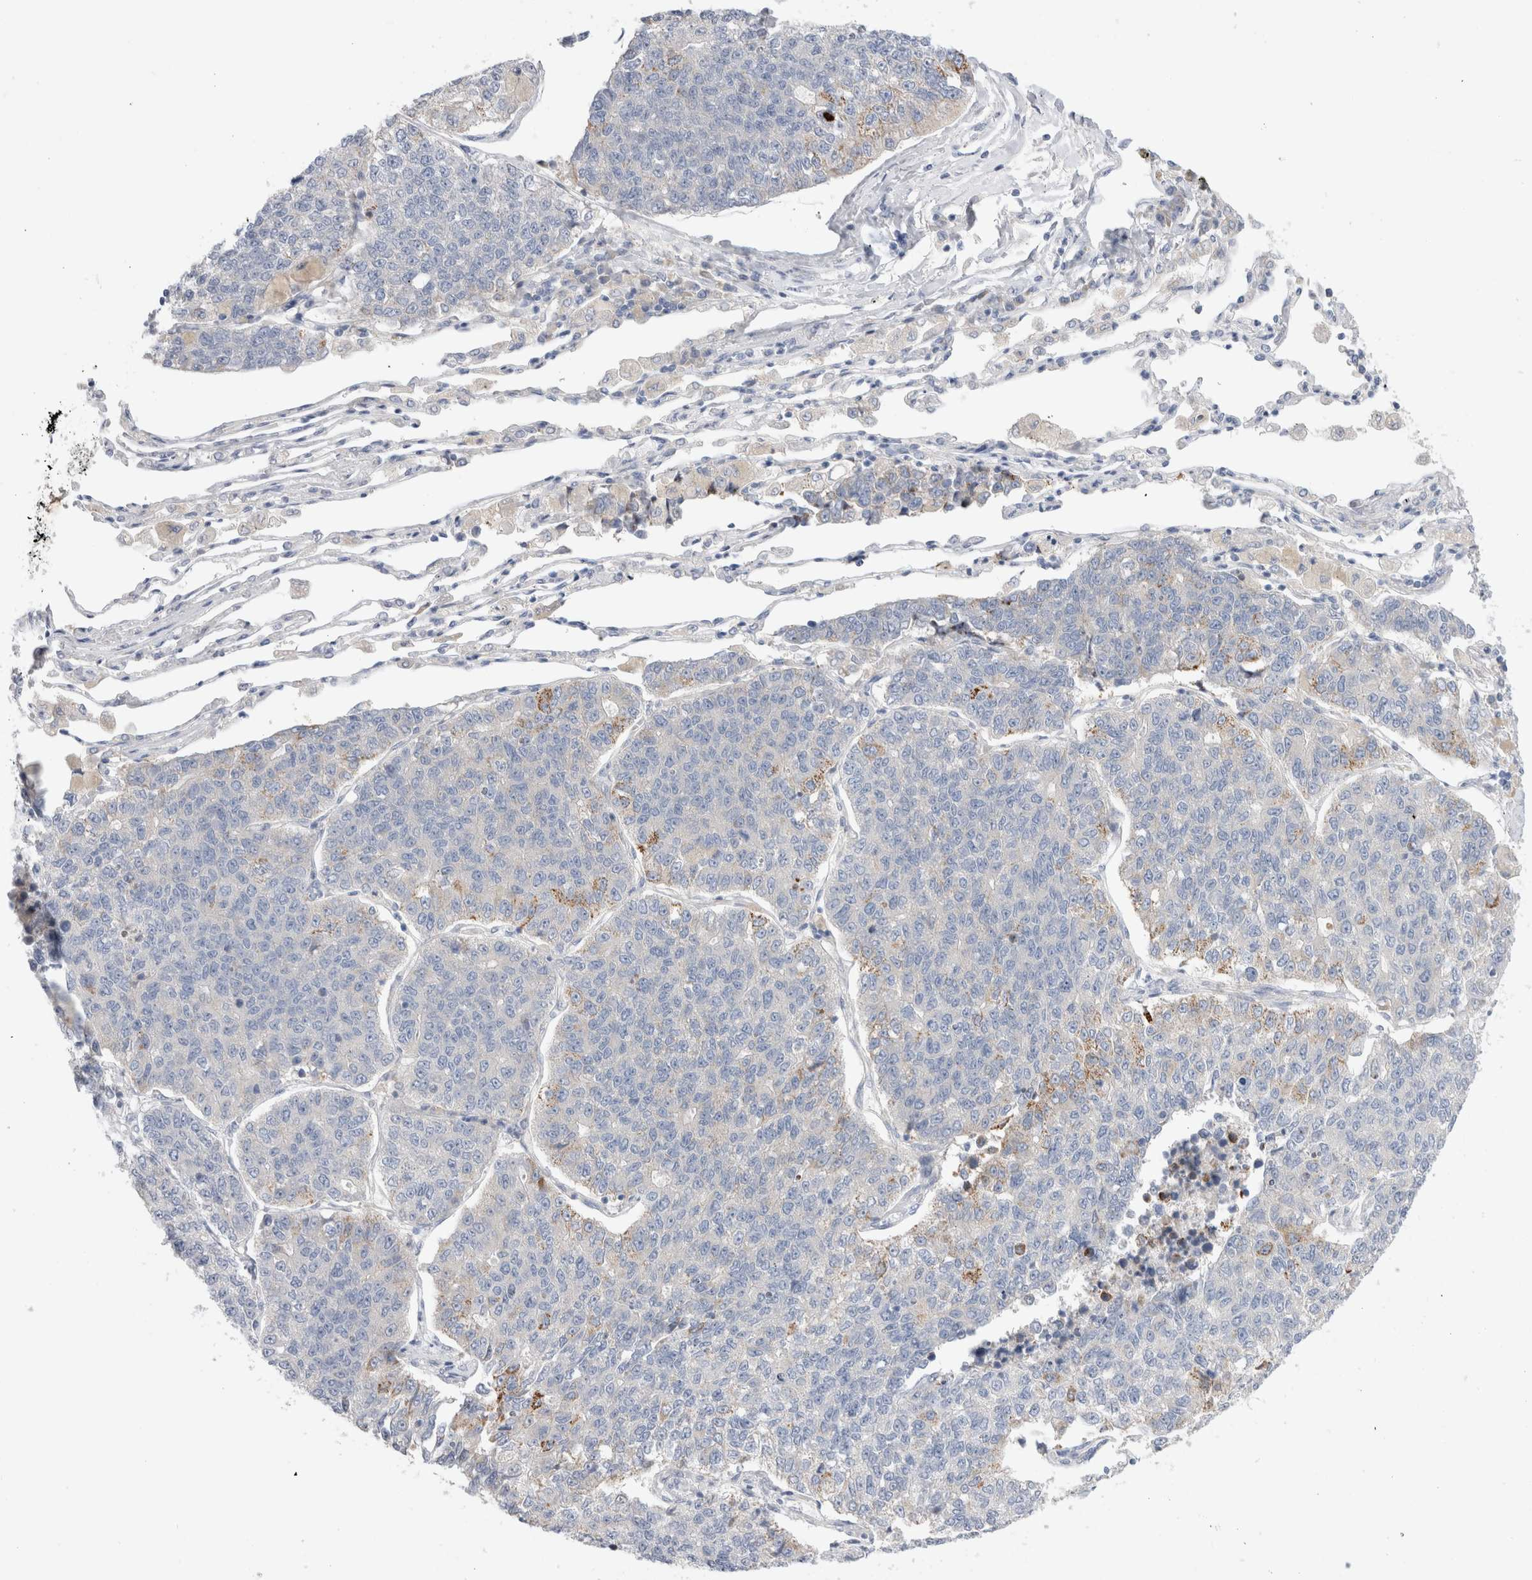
{"staining": {"intensity": "moderate", "quantity": "<25%", "location": "cytoplasmic/membranous"}, "tissue": "lung cancer", "cell_type": "Tumor cells", "image_type": "cancer", "snomed": [{"axis": "morphology", "description": "Adenocarcinoma, NOS"}, {"axis": "topography", "description": "Lung"}], "caption": "A micrograph of human lung cancer stained for a protein exhibits moderate cytoplasmic/membranous brown staining in tumor cells.", "gene": "RBM12B", "patient": {"sex": "male", "age": 49}}